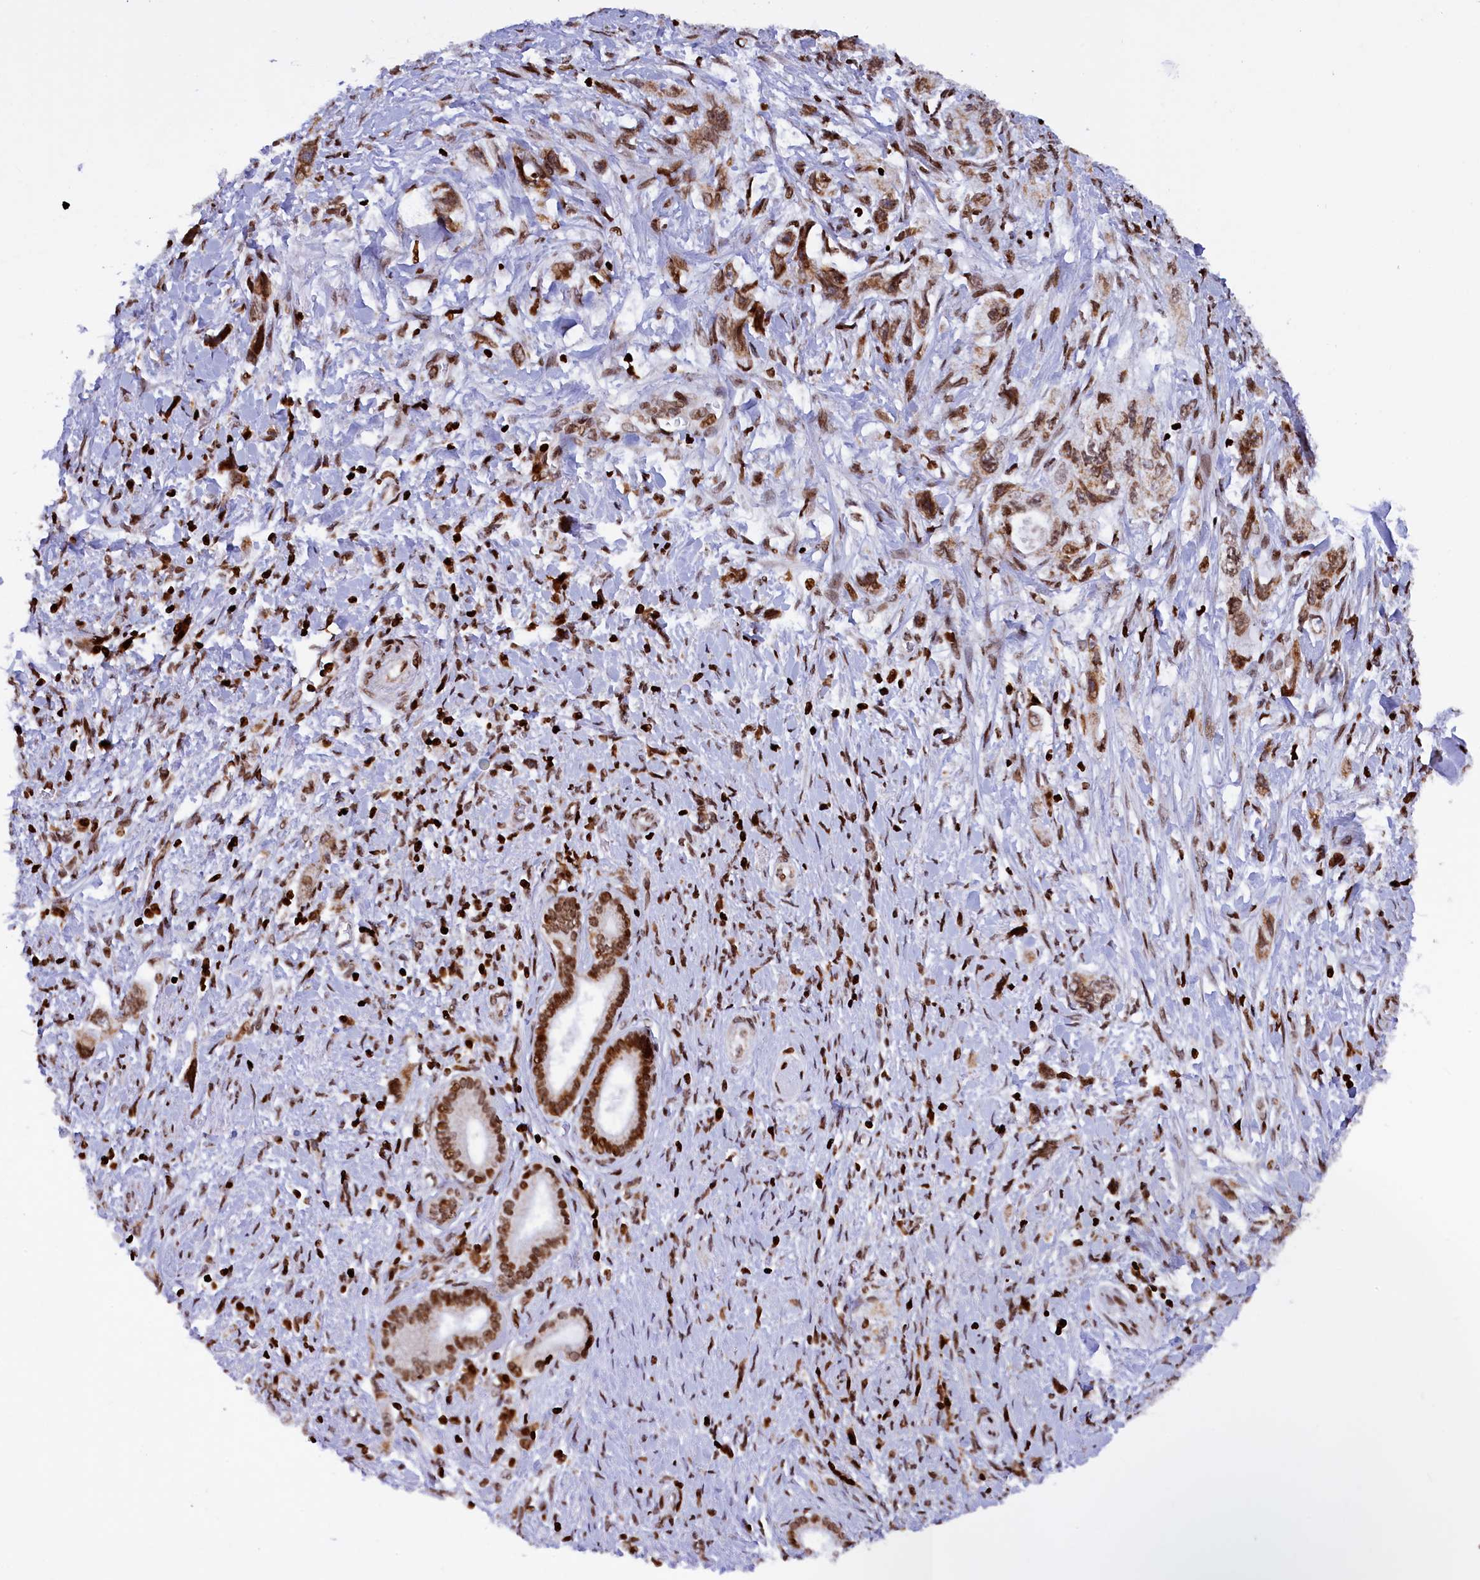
{"staining": {"intensity": "moderate", "quantity": ">75%", "location": "nuclear"}, "tissue": "pancreatic cancer", "cell_type": "Tumor cells", "image_type": "cancer", "snomed": [{"axis": "morphology", "description": "Adenocarcinoma, NOS"}, {"axis": "topography", "description": "Pancreas"}], "caption": "Protein expression analysis of adenocarcinoma (pancreatic) displays moderate nuclear staining in approximately >75% of tumor cells. Immunohistochemistry stains the protein of interest in brown and the nuclei are stained blue.", "gene": "TIMM29", "patient": {"sex": "female", "age": 73}}